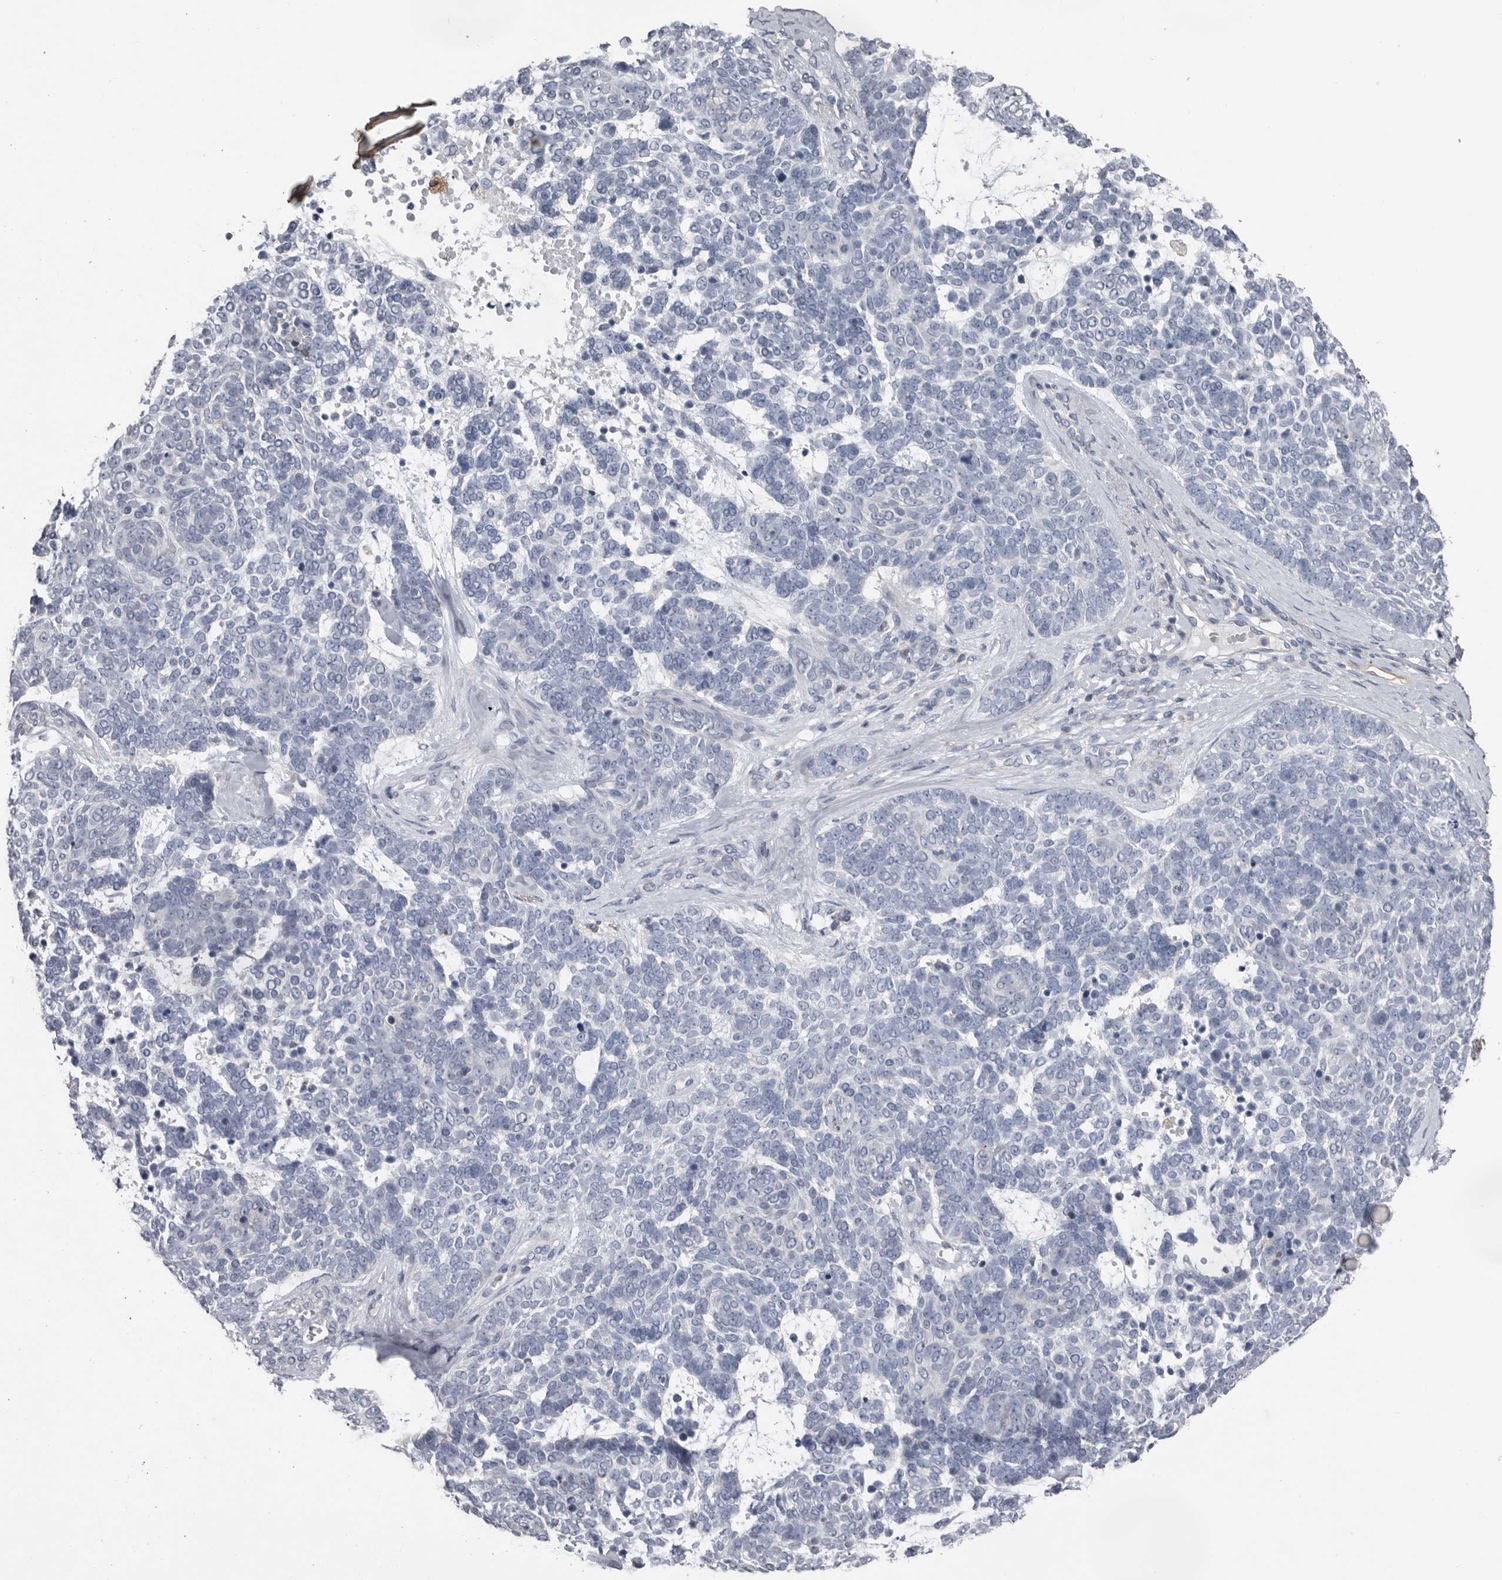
{"staining": {"intensity": "negative", "quantity": "none", "location": "none"}, "tissue": "skin cancer", "cell_type": "Tumor cells", "image_type": "cancer", "snomed": [{"axis": "morphology", "description": "Basal cell carcinoma"}, {"axis": "topography", "description": "Skin"}], "caption": "There is no significant positivity in tumor cells of skin basal cell carcinoma.", "gene": "FABP7", "patient": {"sex": "female", "age": 81}}